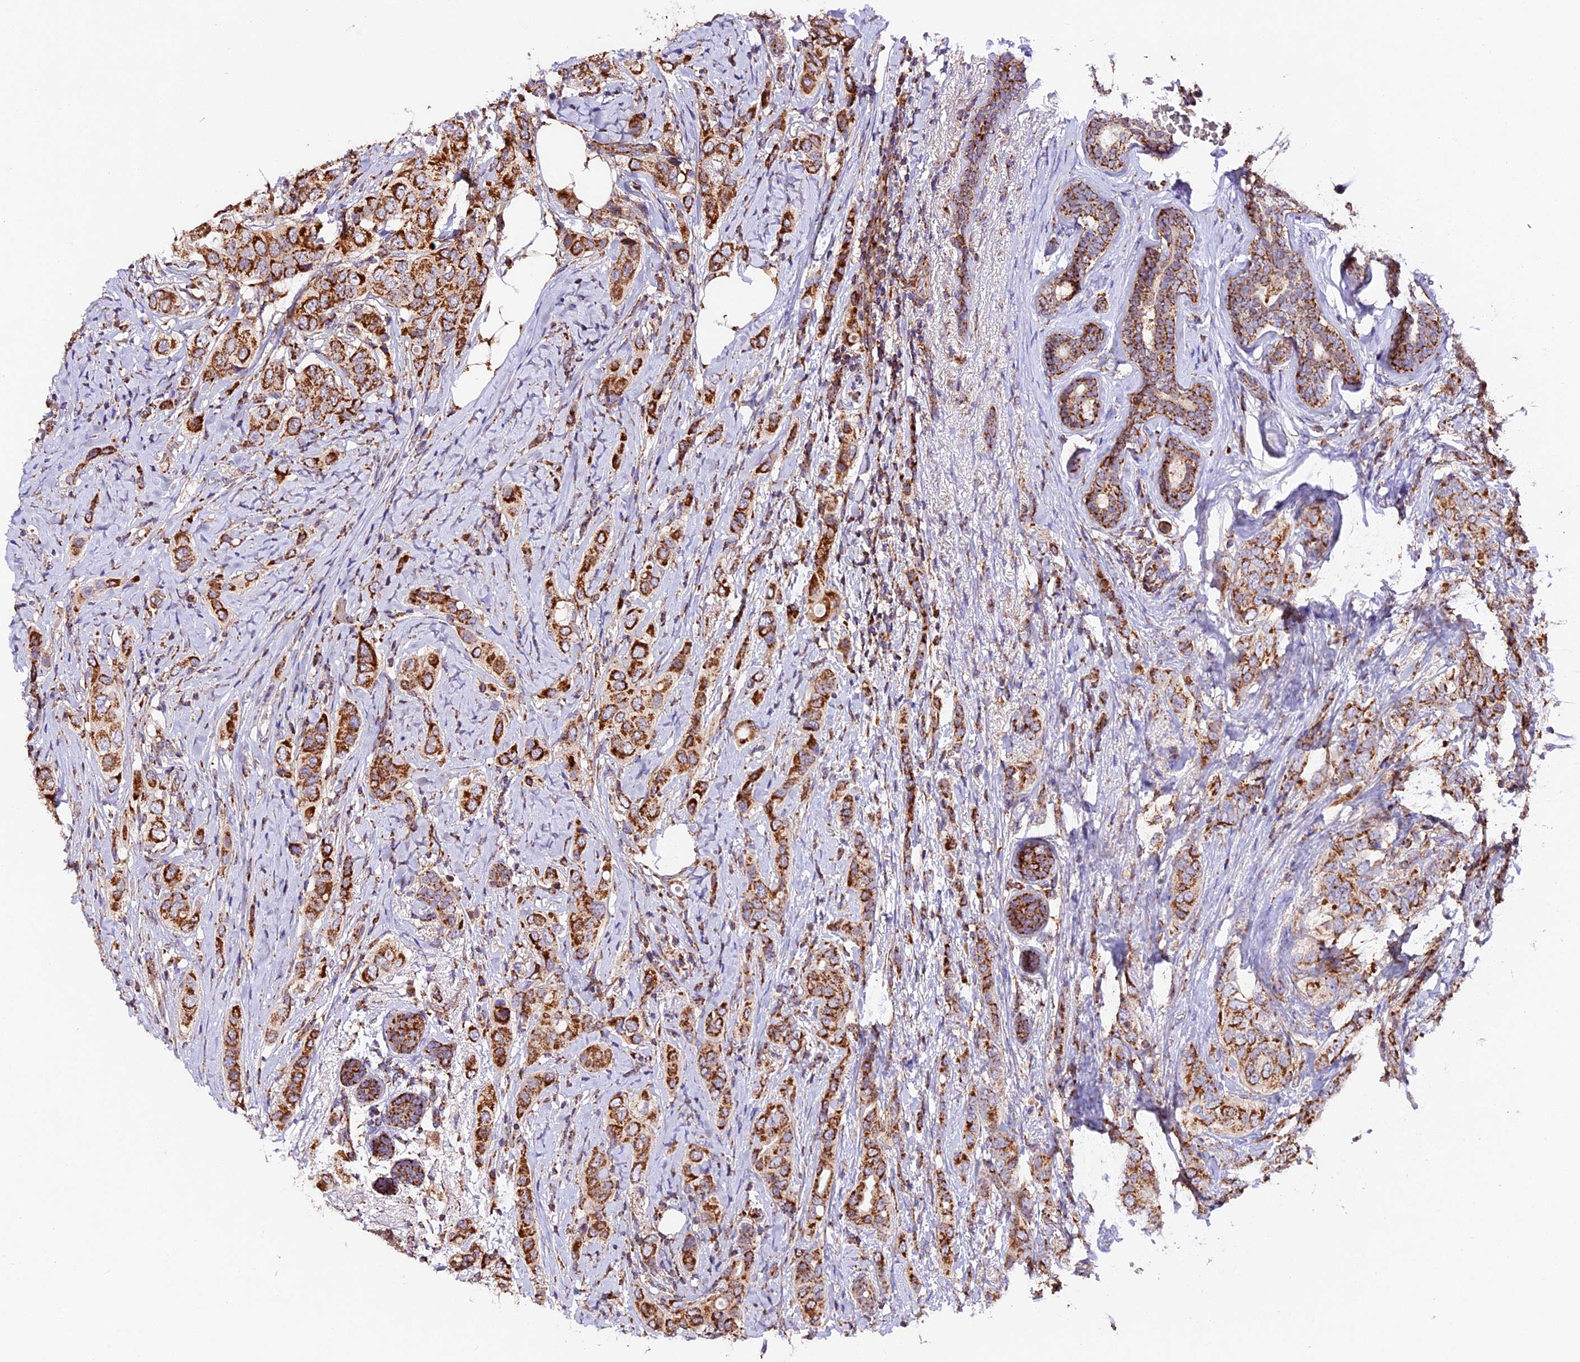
{"staining": {"intensity": "strong", "quantity": ">75%", "location": "cytoplasmic/membranous"}, "tissue": "breast cancer", "cell_type": "Tumor cells", "image_type": "cancer", "snomed": [{"axis": "morphology", "description": "Lobular carcinoma"}, {"axis": "topography", "description": "Breast"}], "caption": "Protein expression analysis of breast lobular carcinoma reveals strong cytoplasmic/membranous staining in approximately >75% of tumor cells.", "gene": "NDUFA8", "patient": {"sex": "female", "age": 51}}